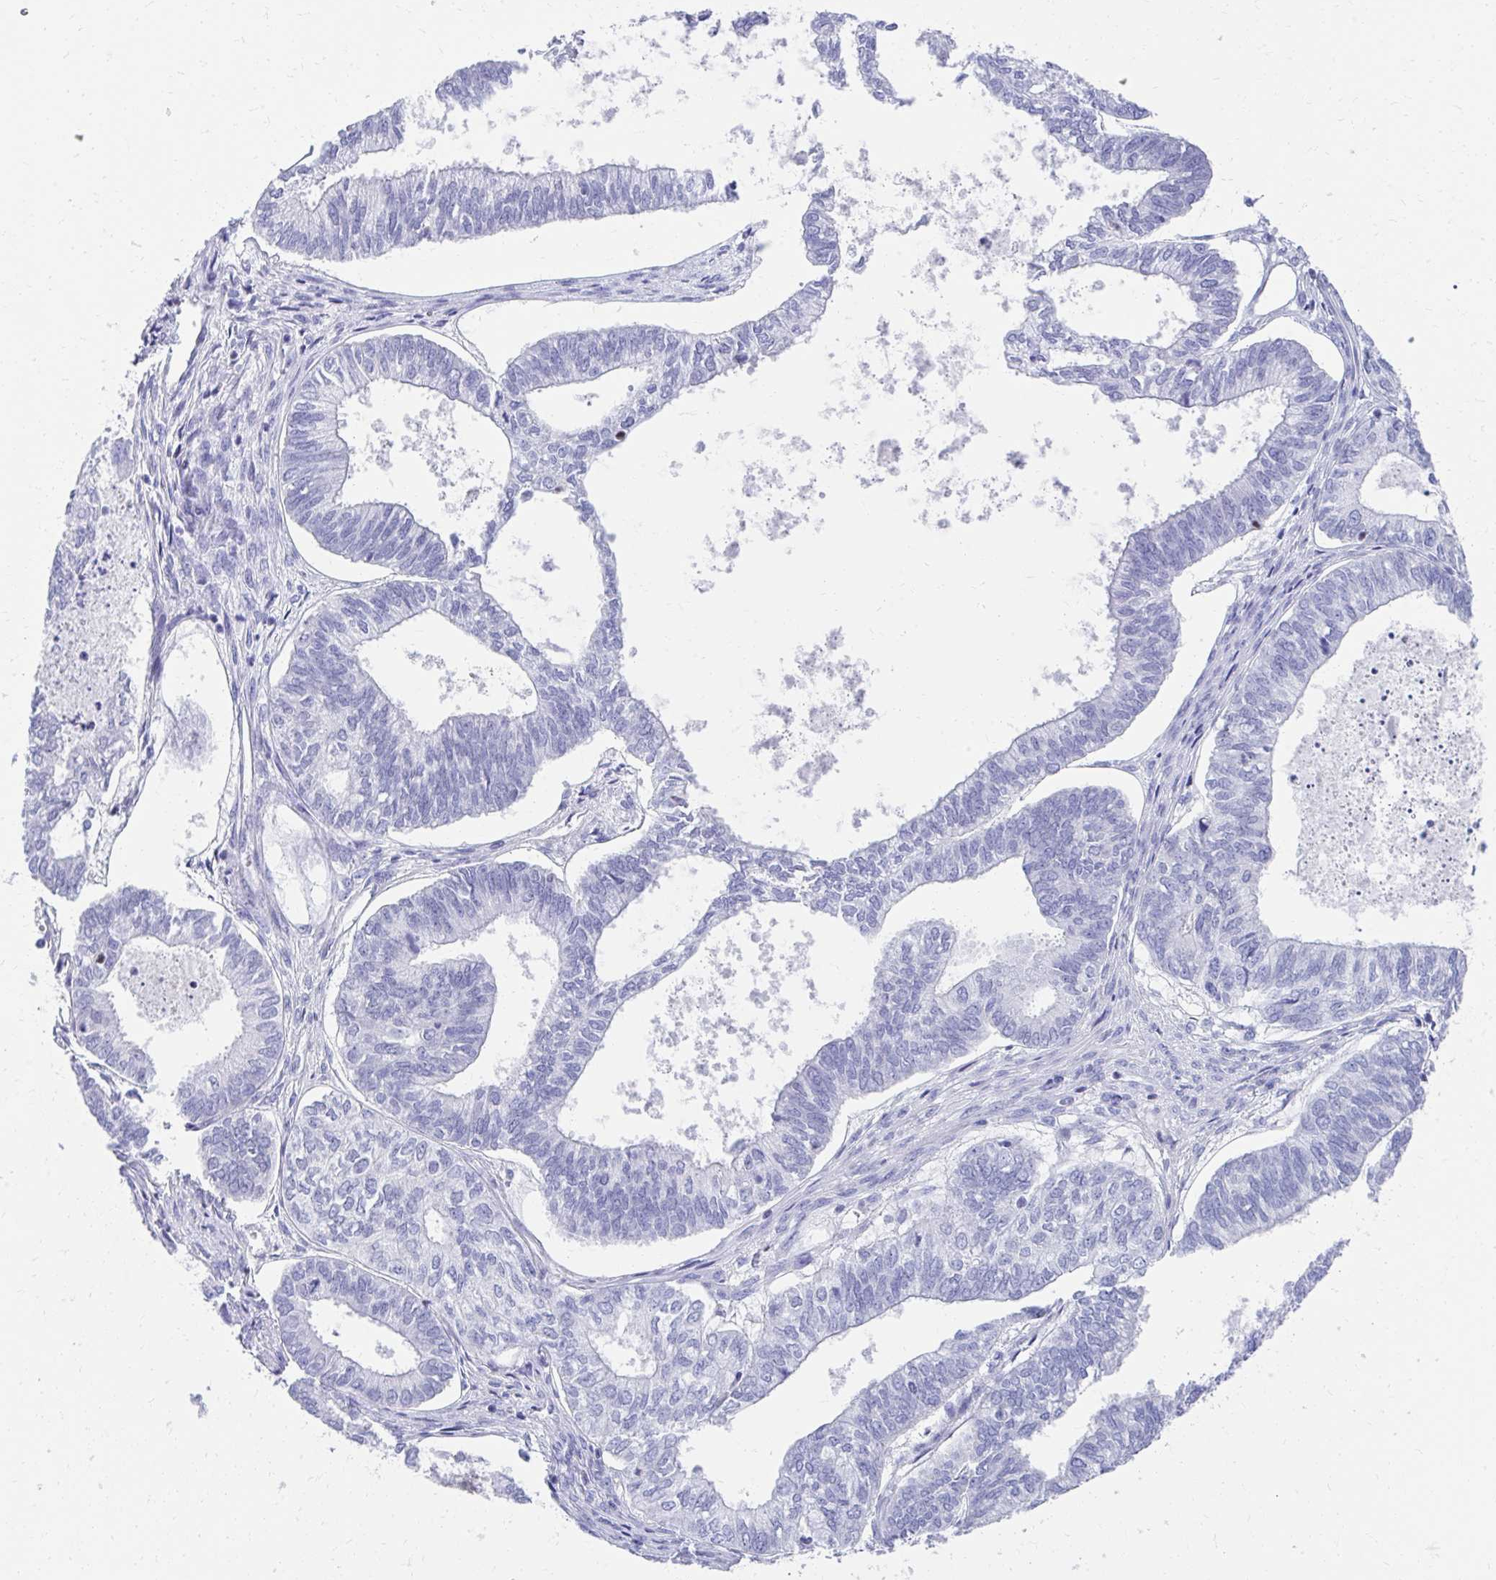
{"staining": {"intensity": "negative", "quantity": "none", "location": "none"}, "tissue": "ovarian cancer", "cell_type": "Tumor cells", "image_type": "cancer", "snomed": [{"axis": "morphology", "description": "Carcinoma, endometroid"}, {"axis": "topography", "description": "Ovary"}], "caption": "This is an immunohistochemistry micrograph of human ovarian cancer. There is no expression in tumor cells.", "gene": "RUNX3", "patient": {"sex": "female", "age": 64}}